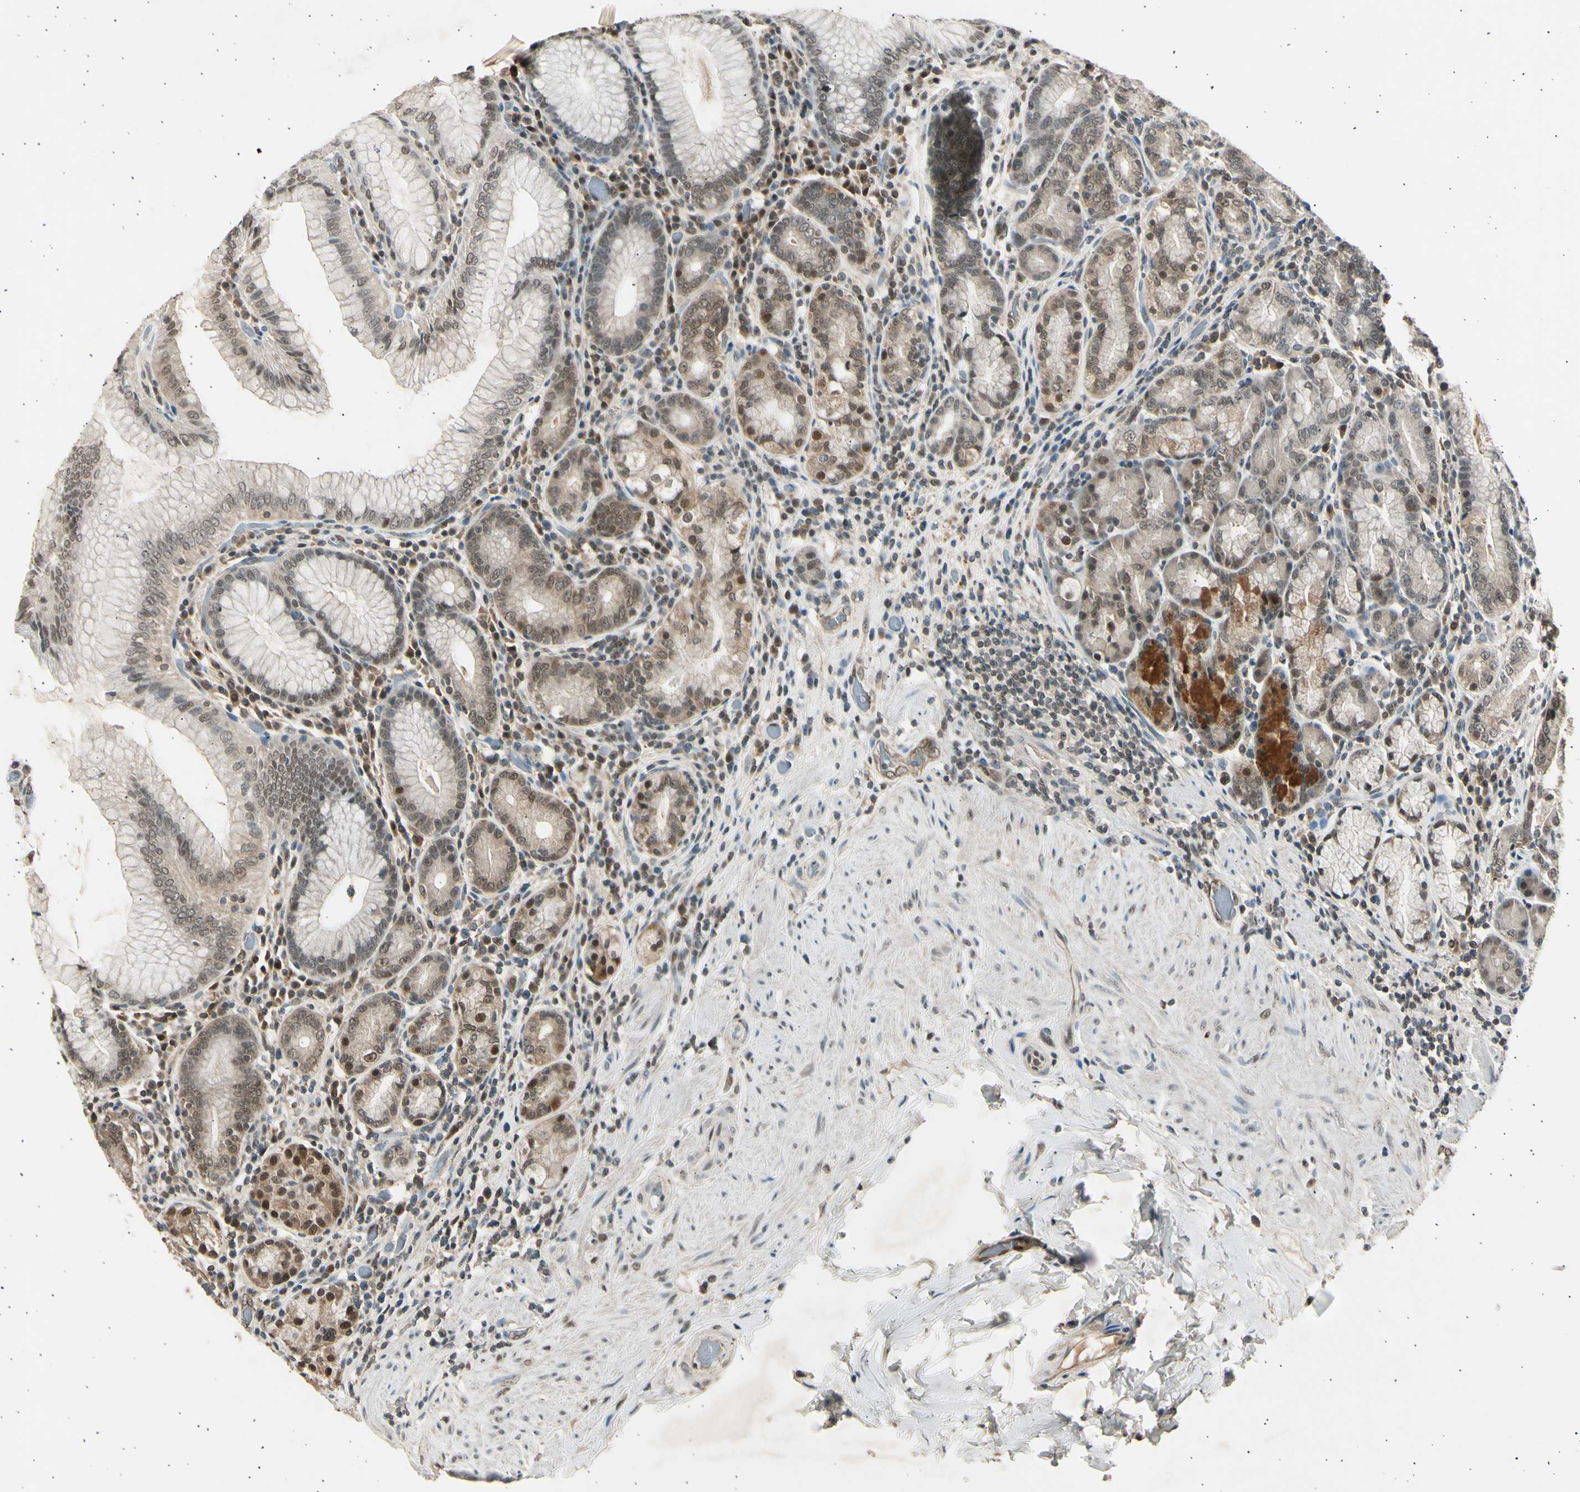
{"staining": {"intensity": "moderate", "quantity": ">75%", "location": "cytoplasmic/membranous,nuclear"}, "tissue": "stomach", "cell_type": "Glandular cells", "image_type": "normal", "snomed": [{"axis": "morphology", "description": "Normal tissue, NOS"}, {"axis": "topography", "description": "Stomach, lower"}], "caption": "Glandular cells exhibit medium levels of moderate cytoplasmic/membranous,nuclear expression in approximately >75% of cells in benign stomach. (Stains: DAB in brown, nuclei in blue, Microscopy: brightfield microscopy at high magnification).", "gene": "PSMD5", "patient": {"sex": "female", "age": 76}}